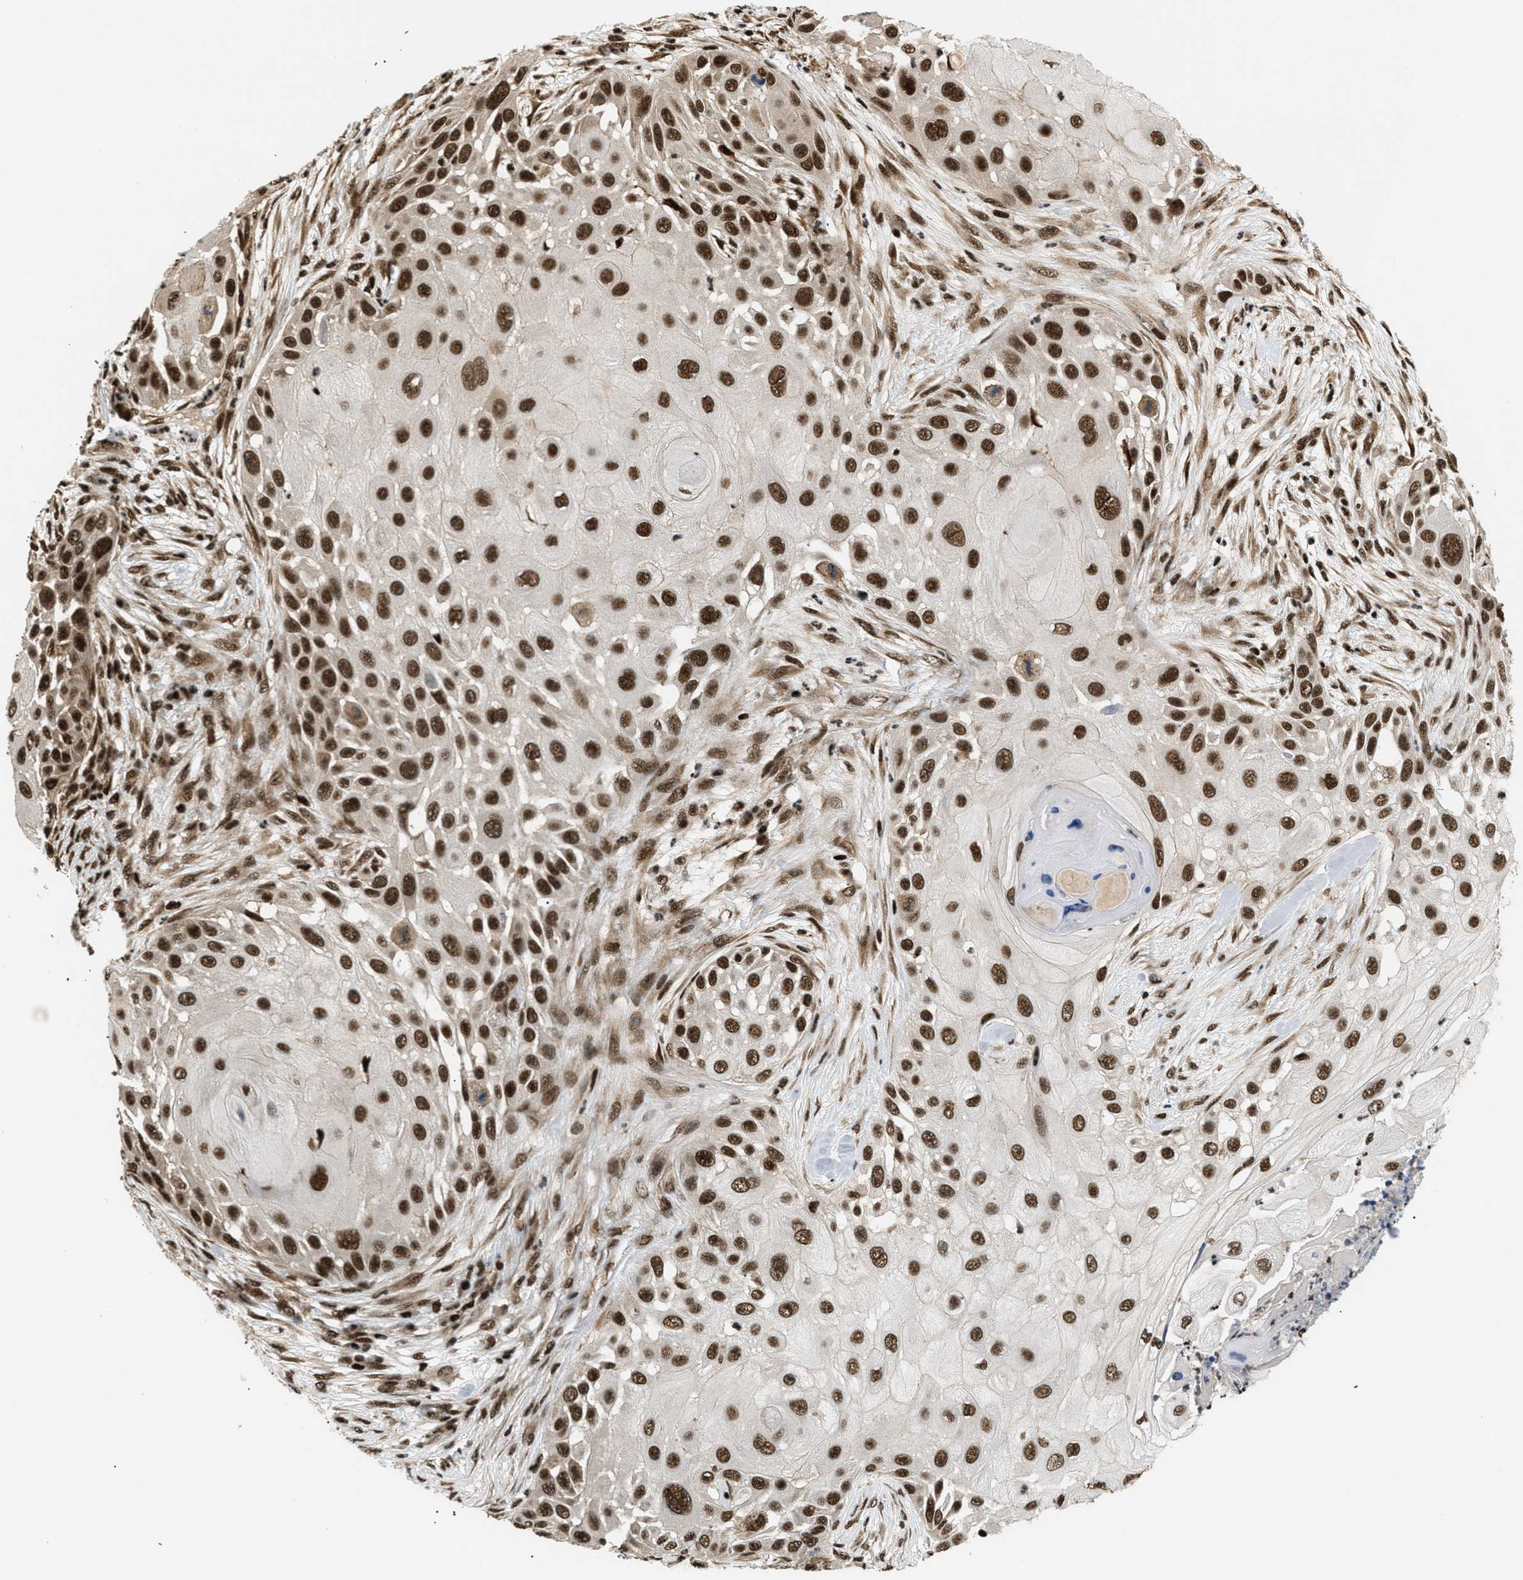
{"staining": {"intensity": "strong", "quantity": ">75%", "location": "nuclear"}, "tissue": "skin cancer", "cell_type": "Tumor cells", "image_type": "cancer", "snomed": [{"axis": "morphology", "description": "Squamous cell carcinoma, NOS"}, {"axis": "topography", "description": "Skin"}], "caption": "Skin cancer was stained to show a protein in brown. There is high levels of strong nuclear expression in approximately >75% of tumor cells. Using DAB (brown) and hematoxylin (blue) stains, captured at high magnification using brightfield microscopy.", "gene": "RBM5", "patient": {"sex": "female", "age": 44}}